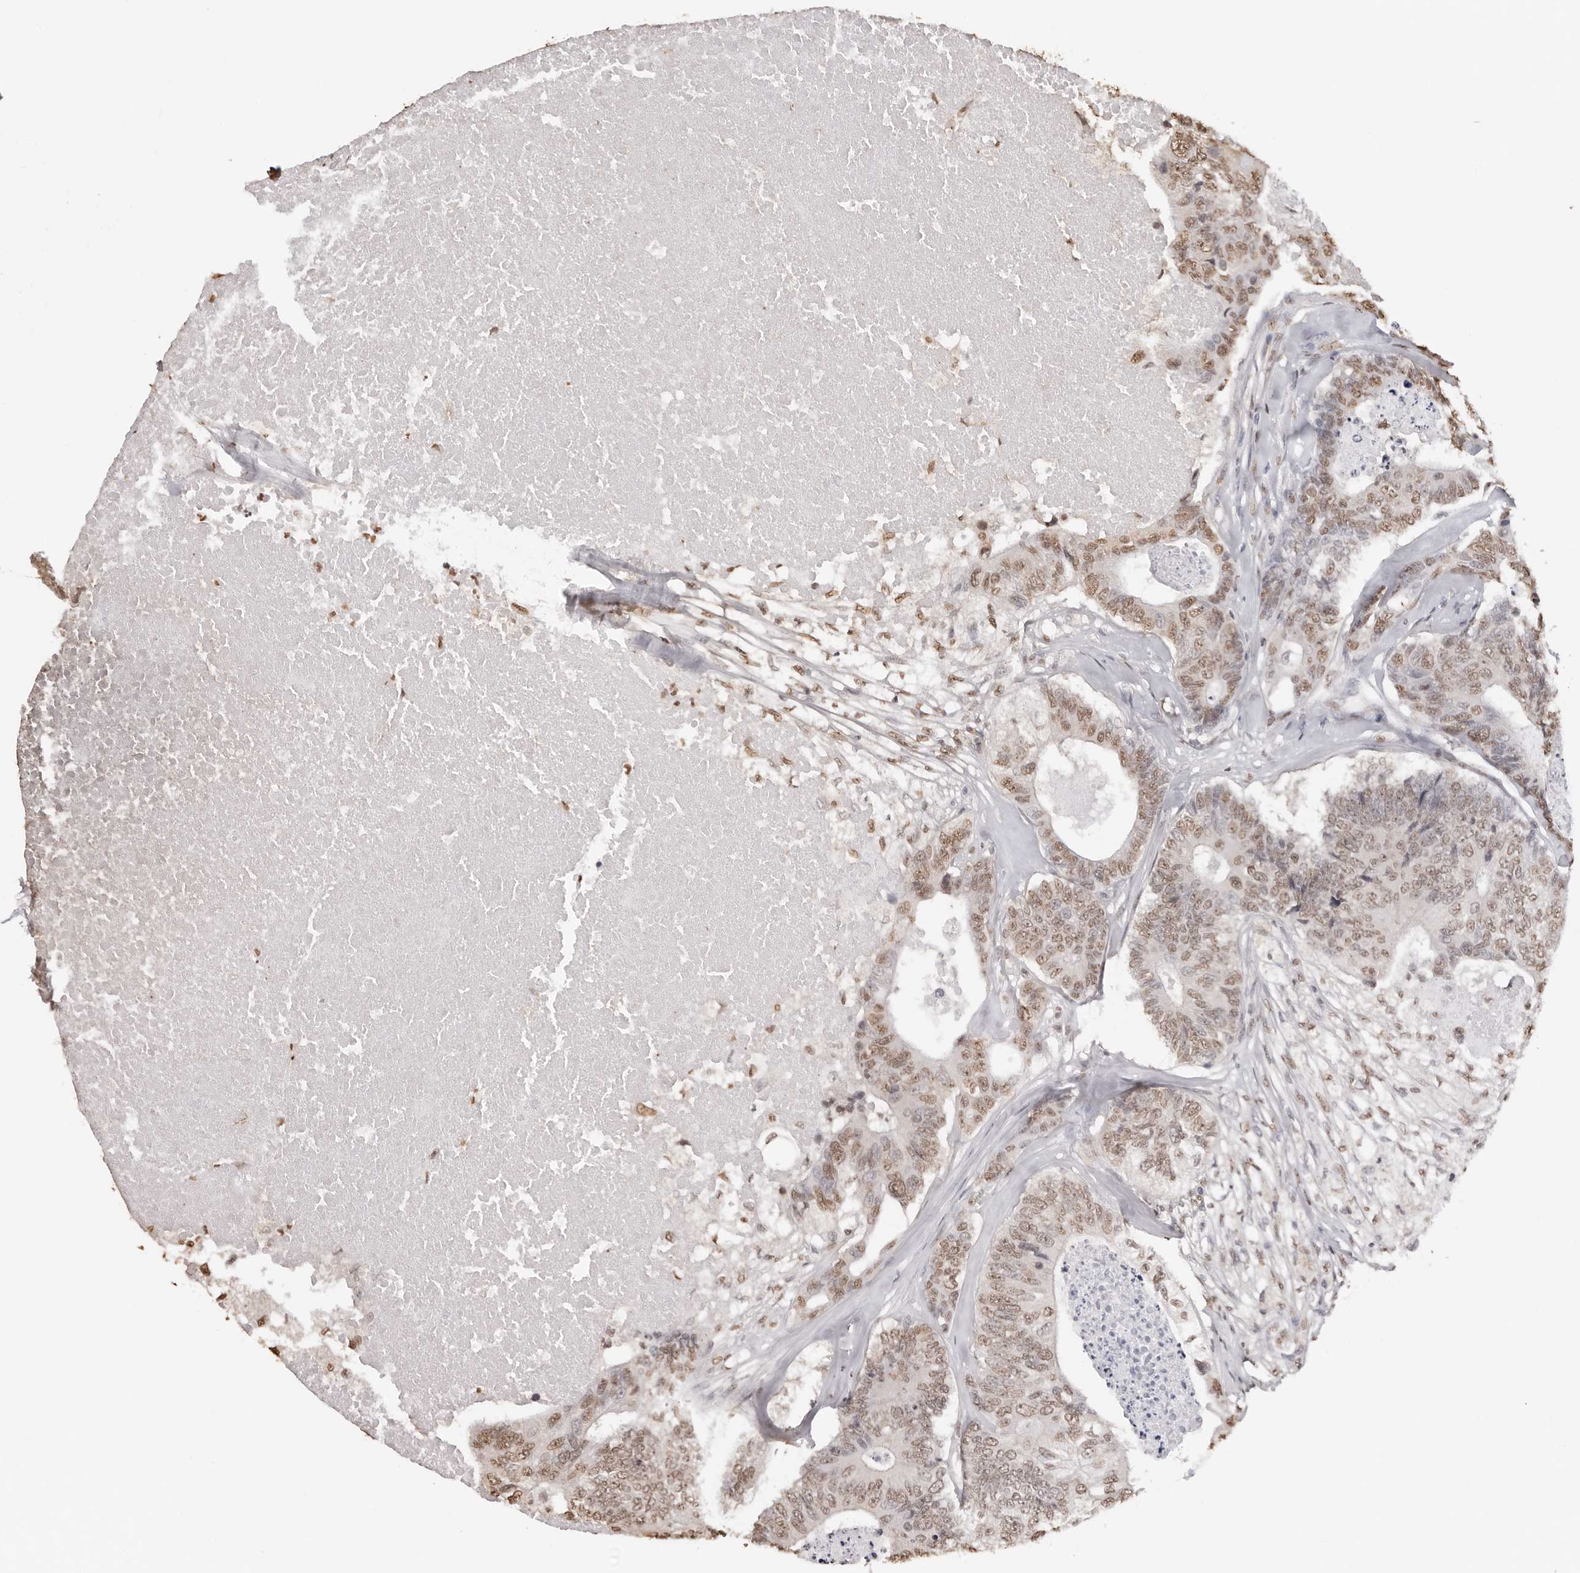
{"staining": {"intensity": "moderate", "quantity": ">75%", "location": "nuclear"}, "tissue": "colorectal cancer", "cell_type": "Tumor cells", "image_type": "cancer", "snomed": [{"axis": "morphology", "description": "Adenocarcinoma, NOS"}, {"axis": "topography", "description": "Colon"}], "caption": "Protein analysis of colorectal cancer (adenocarcinoma) tissue displays moderate nuclear positivity in about >75% of tumor cells. The protein of interest is stained brown, and the nuclei are stained in blue (DAB (3,3'-diaminobenzidine) IHC with brightfield microscopy, high magnification).", "gene": "OLIG3", "patient": {"sex": "female", "age": 67}}